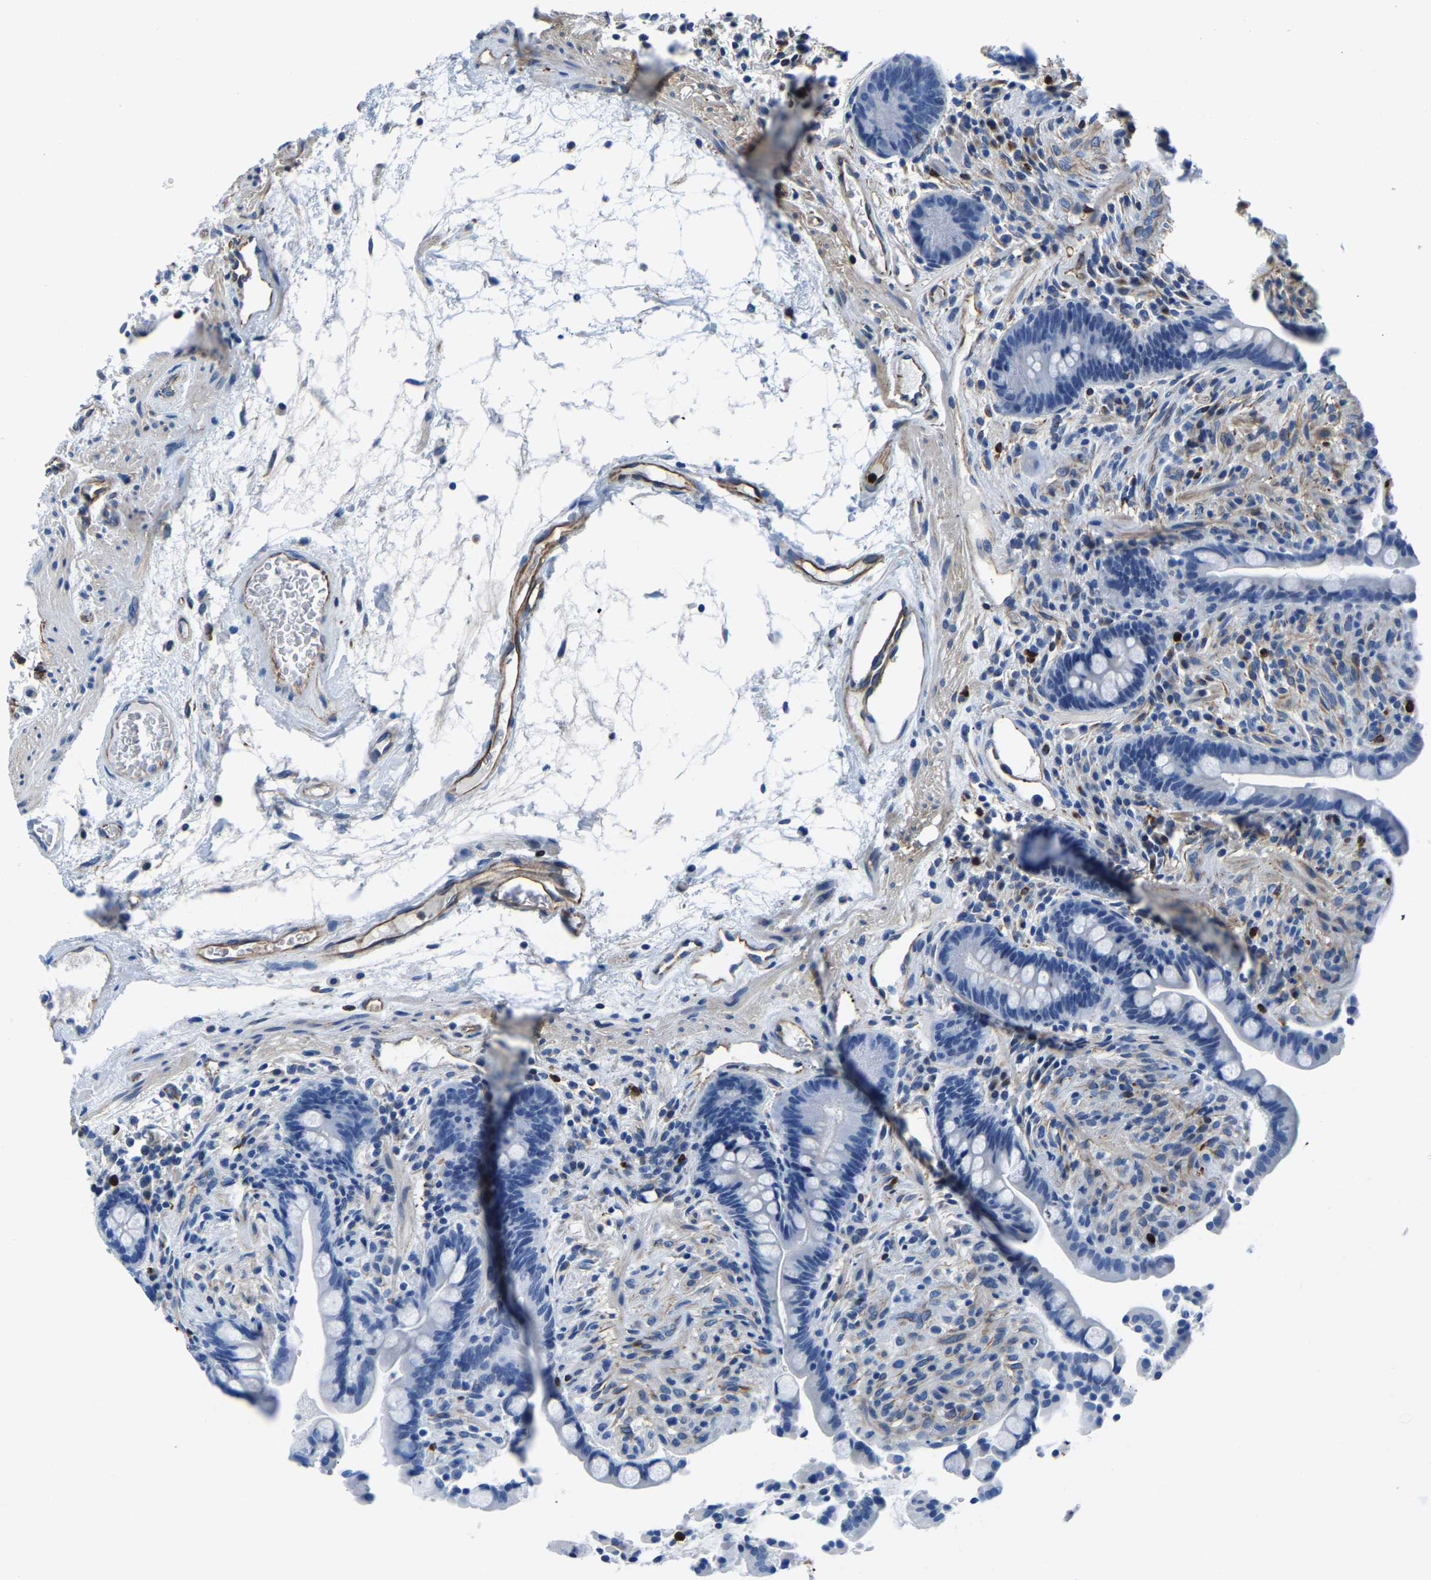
{"staining": {"intensity": "moderate", "quantity": ">75%", "location": "cytoplasmic/membranous"}, "tissue": "colon", "cell_type": "Endothelial cells", "image_type": "normal", "snomed": [{"axis": "morphology", "description": "Normal tissue, NOS"}, {"axis": "topography", "description": "Colon"}], "caption": "Immunohistochemical staining of benign colon reveals >75% levels of moderate cytoplasmic/membranous protein positivity in approximately >75% of endothelial cells.", "gene": "MS4A3", "patient": {"sex": "male", "age": 73}}